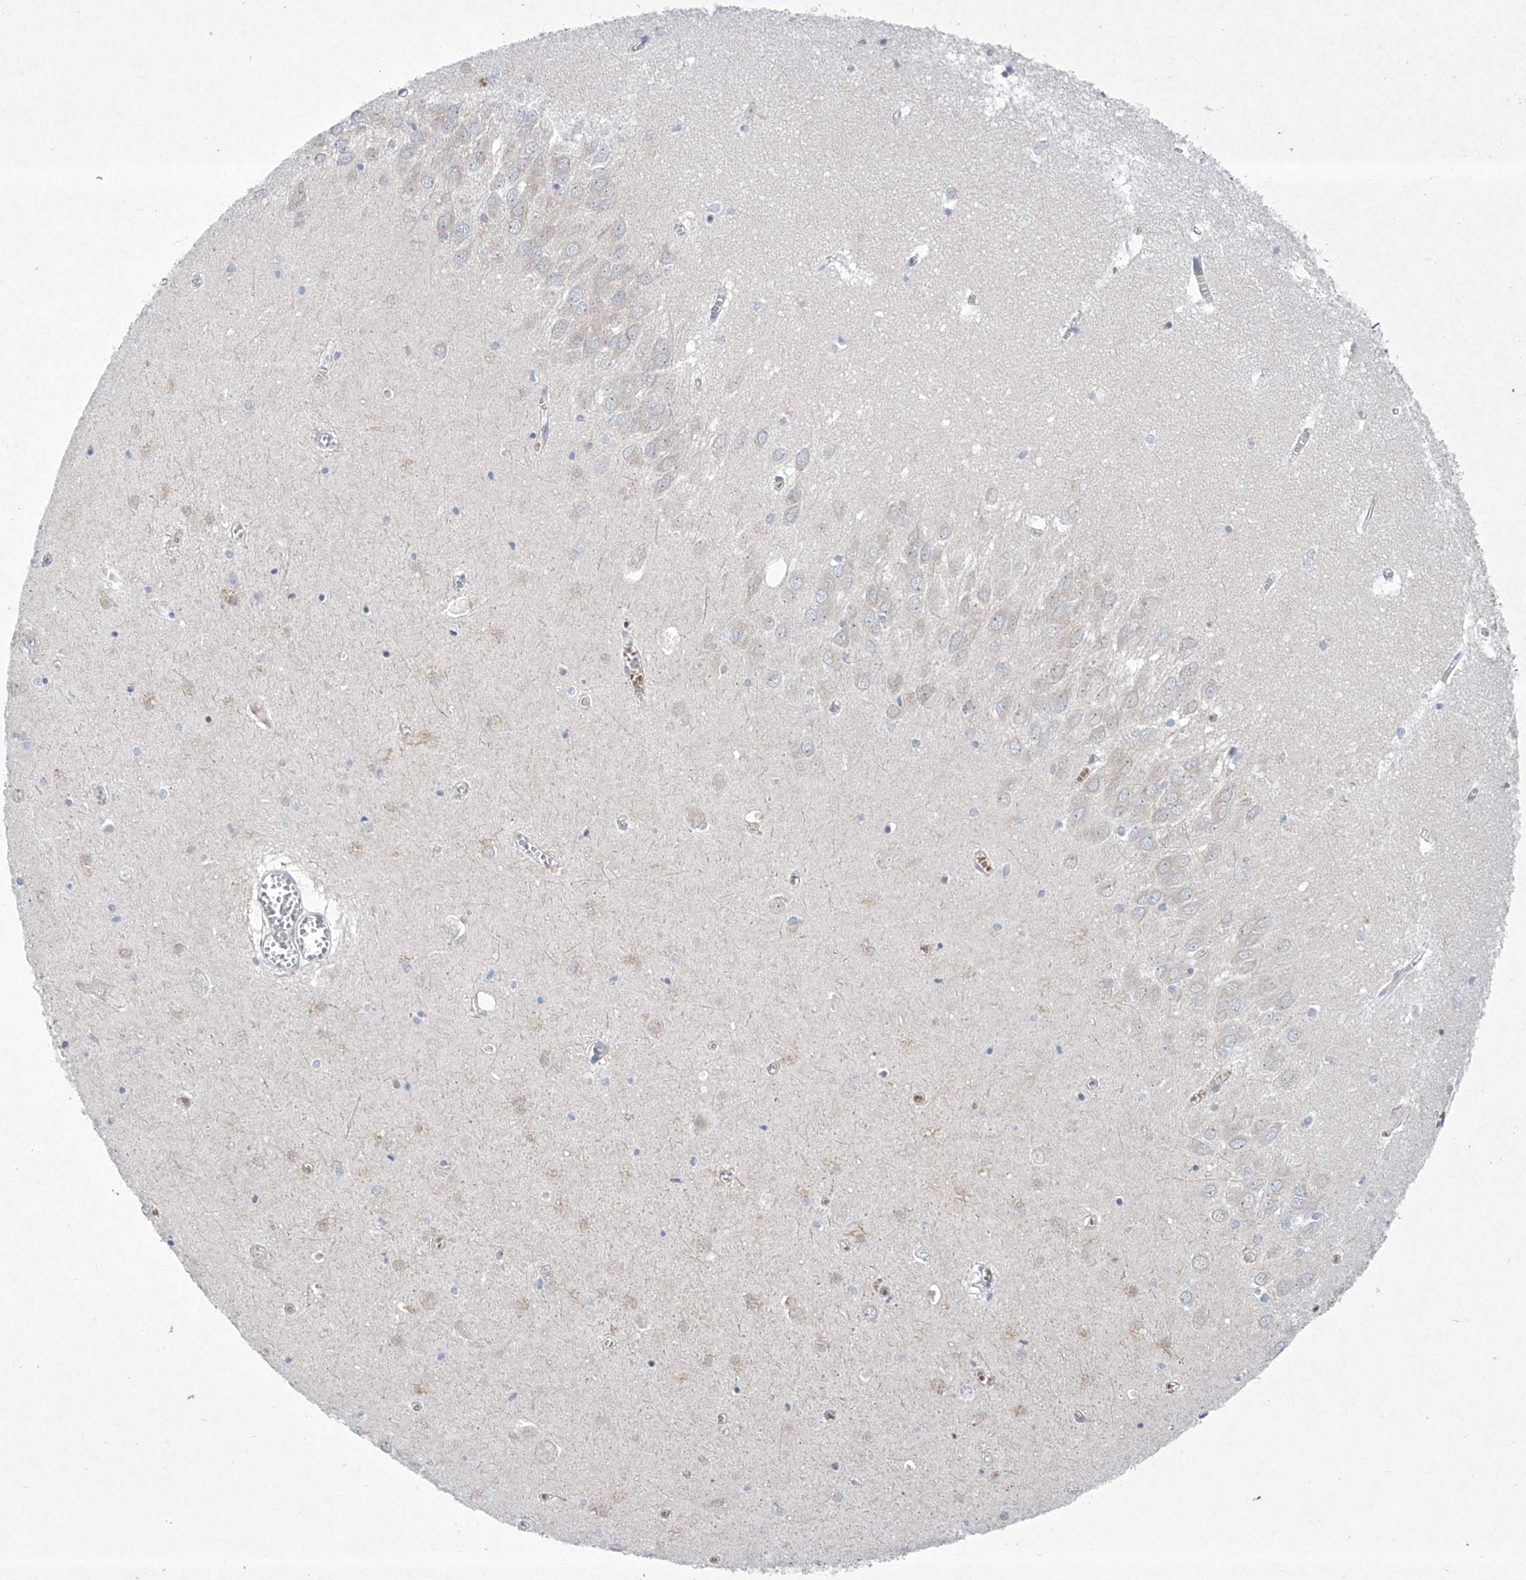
{"staining": {"intensity": "negative", "quantity": "none", "location": "none"}, "tissue": "hippocampus", "cell_type": "Glial cells", "image_type": "normal", "snomed": [{"axis": "morphology", "description": "Normal tissue, NOS"}, {"axis": "topography", "description": "Hippocampus"}], "caption": "Immunohistochemical staining of normal human hippocampus reveals no significant positivity in glial cells. The staining is performed using DAB brown chromogen with nuclei counter-stained in using hematoxylin.", "gene": "TJAP1", "patient": {"sex": "male", "age": 70}}